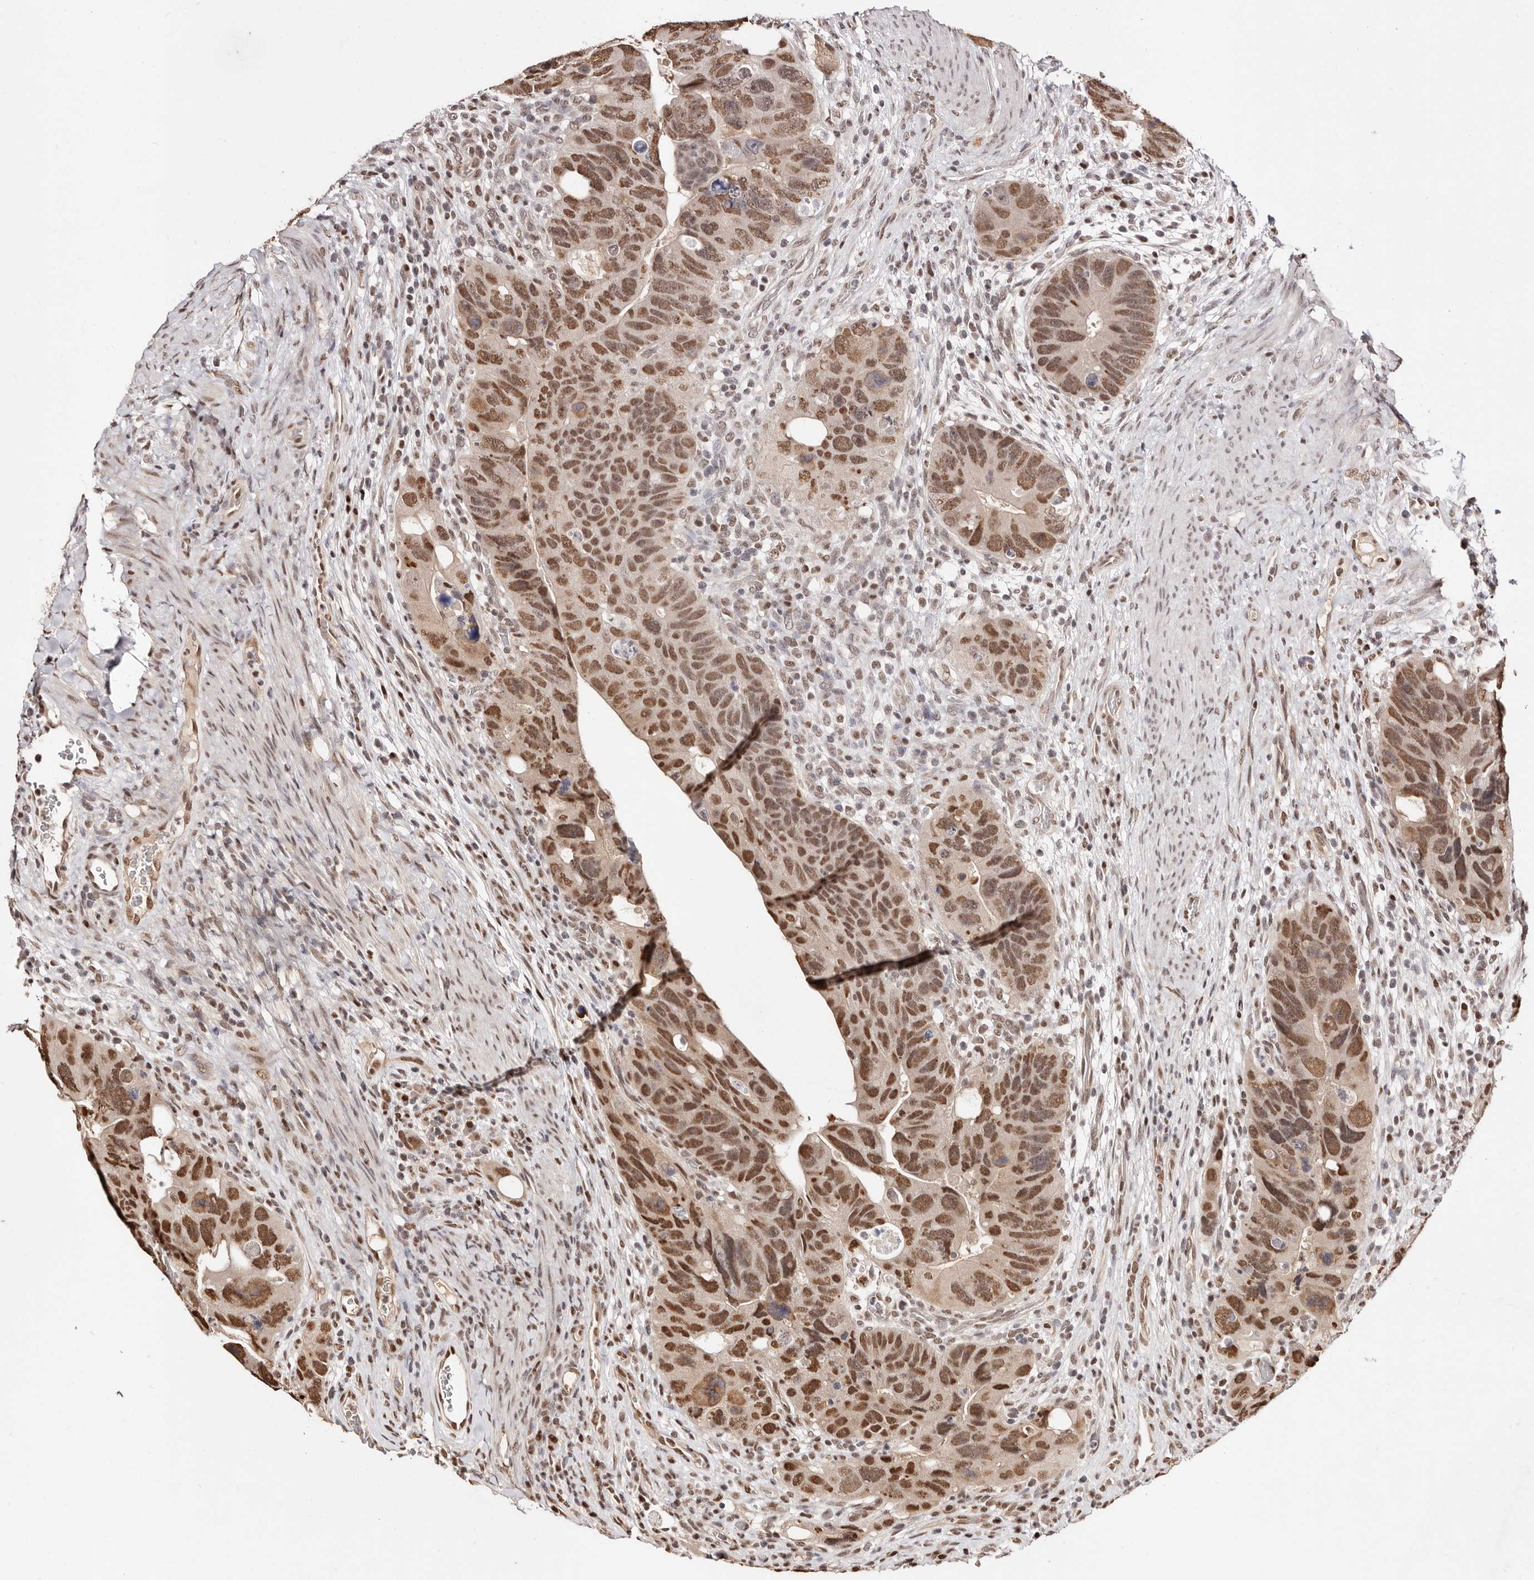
{"staining": {"intensity": "strong", "quantity": ">75%", "location": "nuclear"}, "tissue": "colorectal cancer", "cell_type": "Tumor cells", "image_type": "cancer", "snomed": [{"axis": "morphology", "description": "Adenocarcinoma, NOS"}, {"axis": "topography", "description": "Rectum"}], "caption": "Immunohistochemistry of colorectal cancer exhibits high levels of strong nuclear staining in about >75% of tumor cells.", "gene": "BICRAL", "patient": {"sex": "male", "age": 59}}